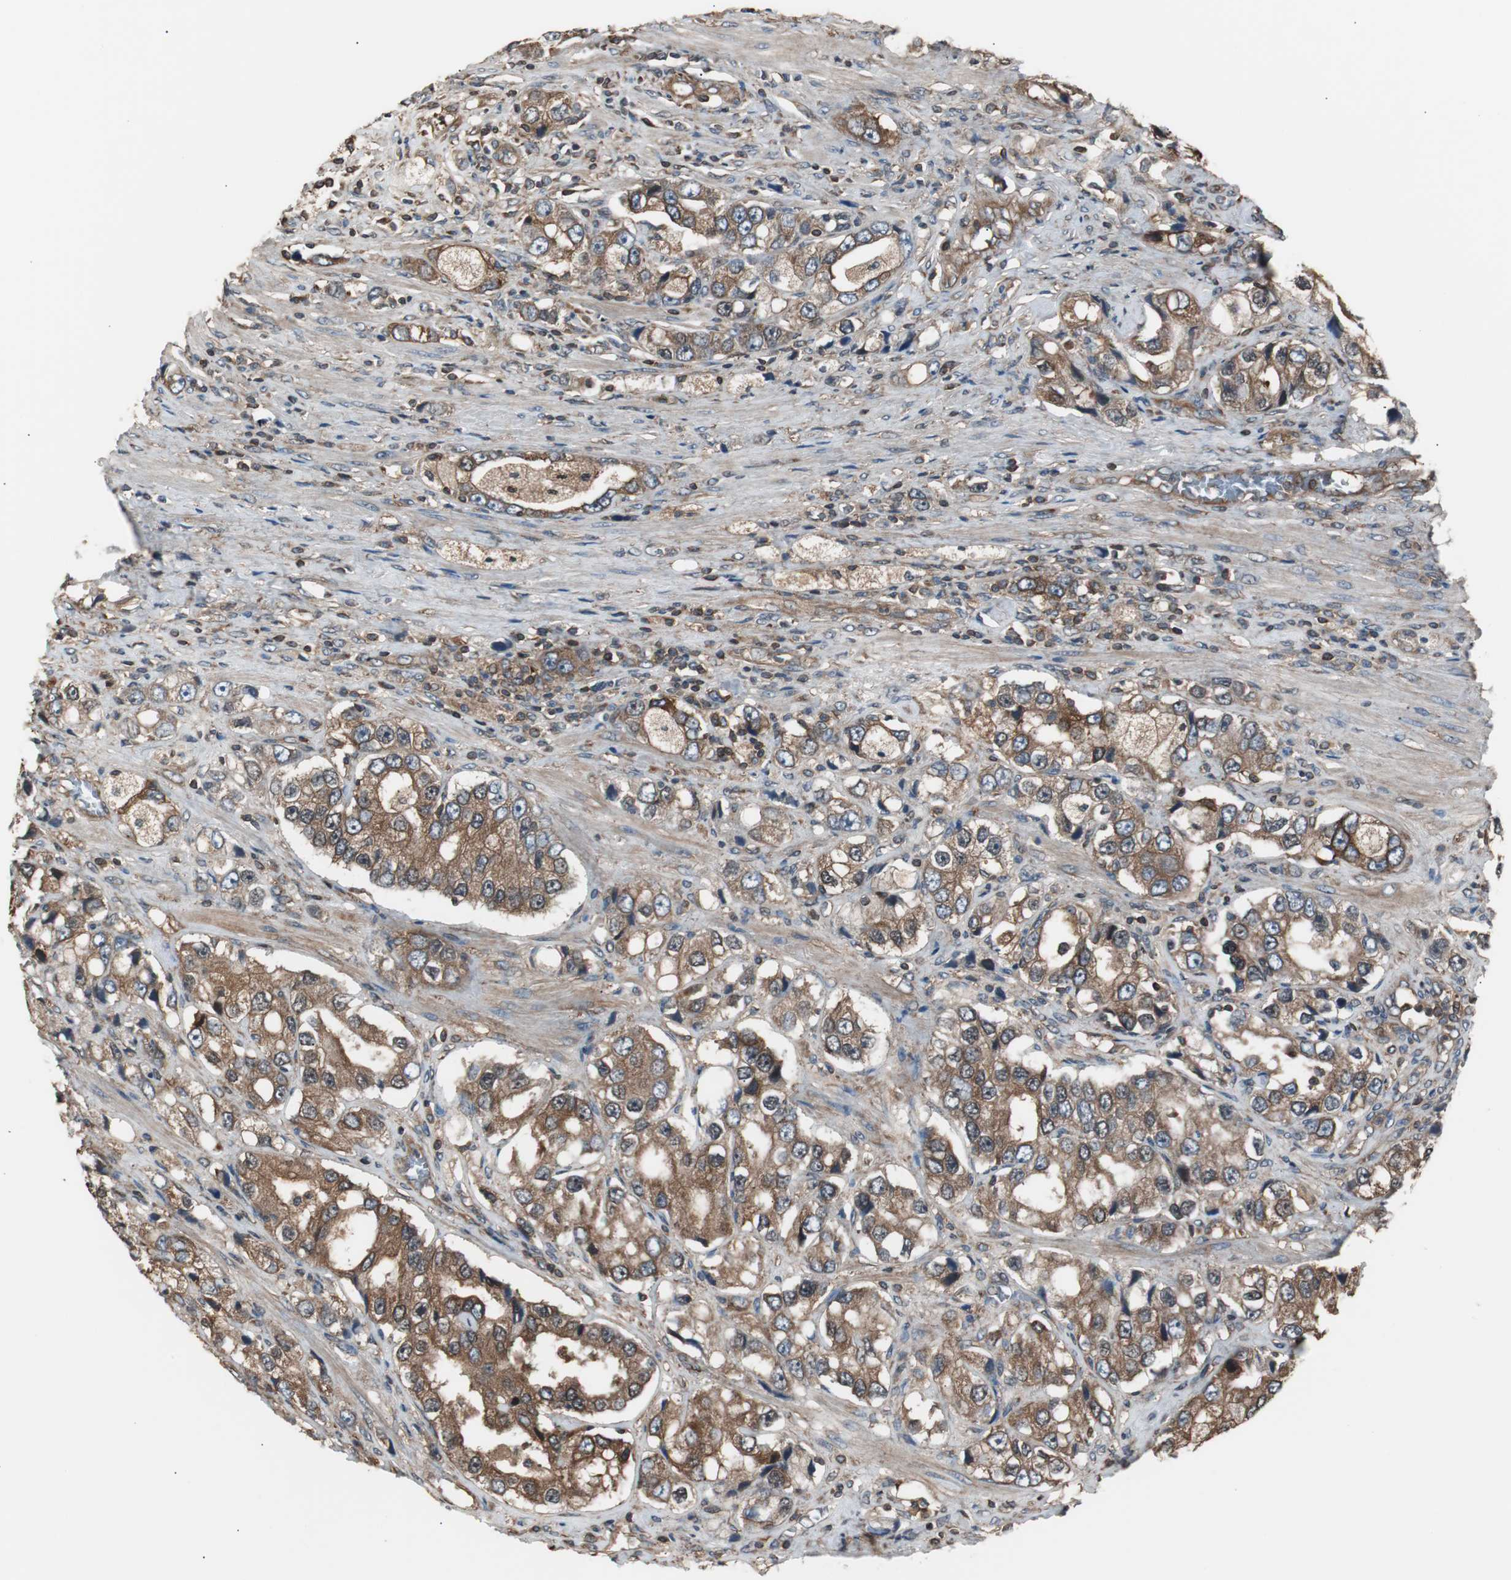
{"staining": {"intensity": "moderate", "quantity": ">75%", "location": "cytoplasmic/membranous"}, "tissue": "prostate cancer", "cell_type": "Tumor cells", "image_type": "cancer", "snomed": [{"axis": "morphology", "description": "Adenocarcinoma, High grade"}, {"axis": "topography", "description": "Prostate"}], "caption": "Prostate cancer (high-grade adenocarcinoma) stained for a protein (brown) exhibits moderate cytoplasmic/membranous positive expression in approximately >75% of tumor cells.", "gene": "CAPNS1", "patient": {"sex": "male", "age": 63}}